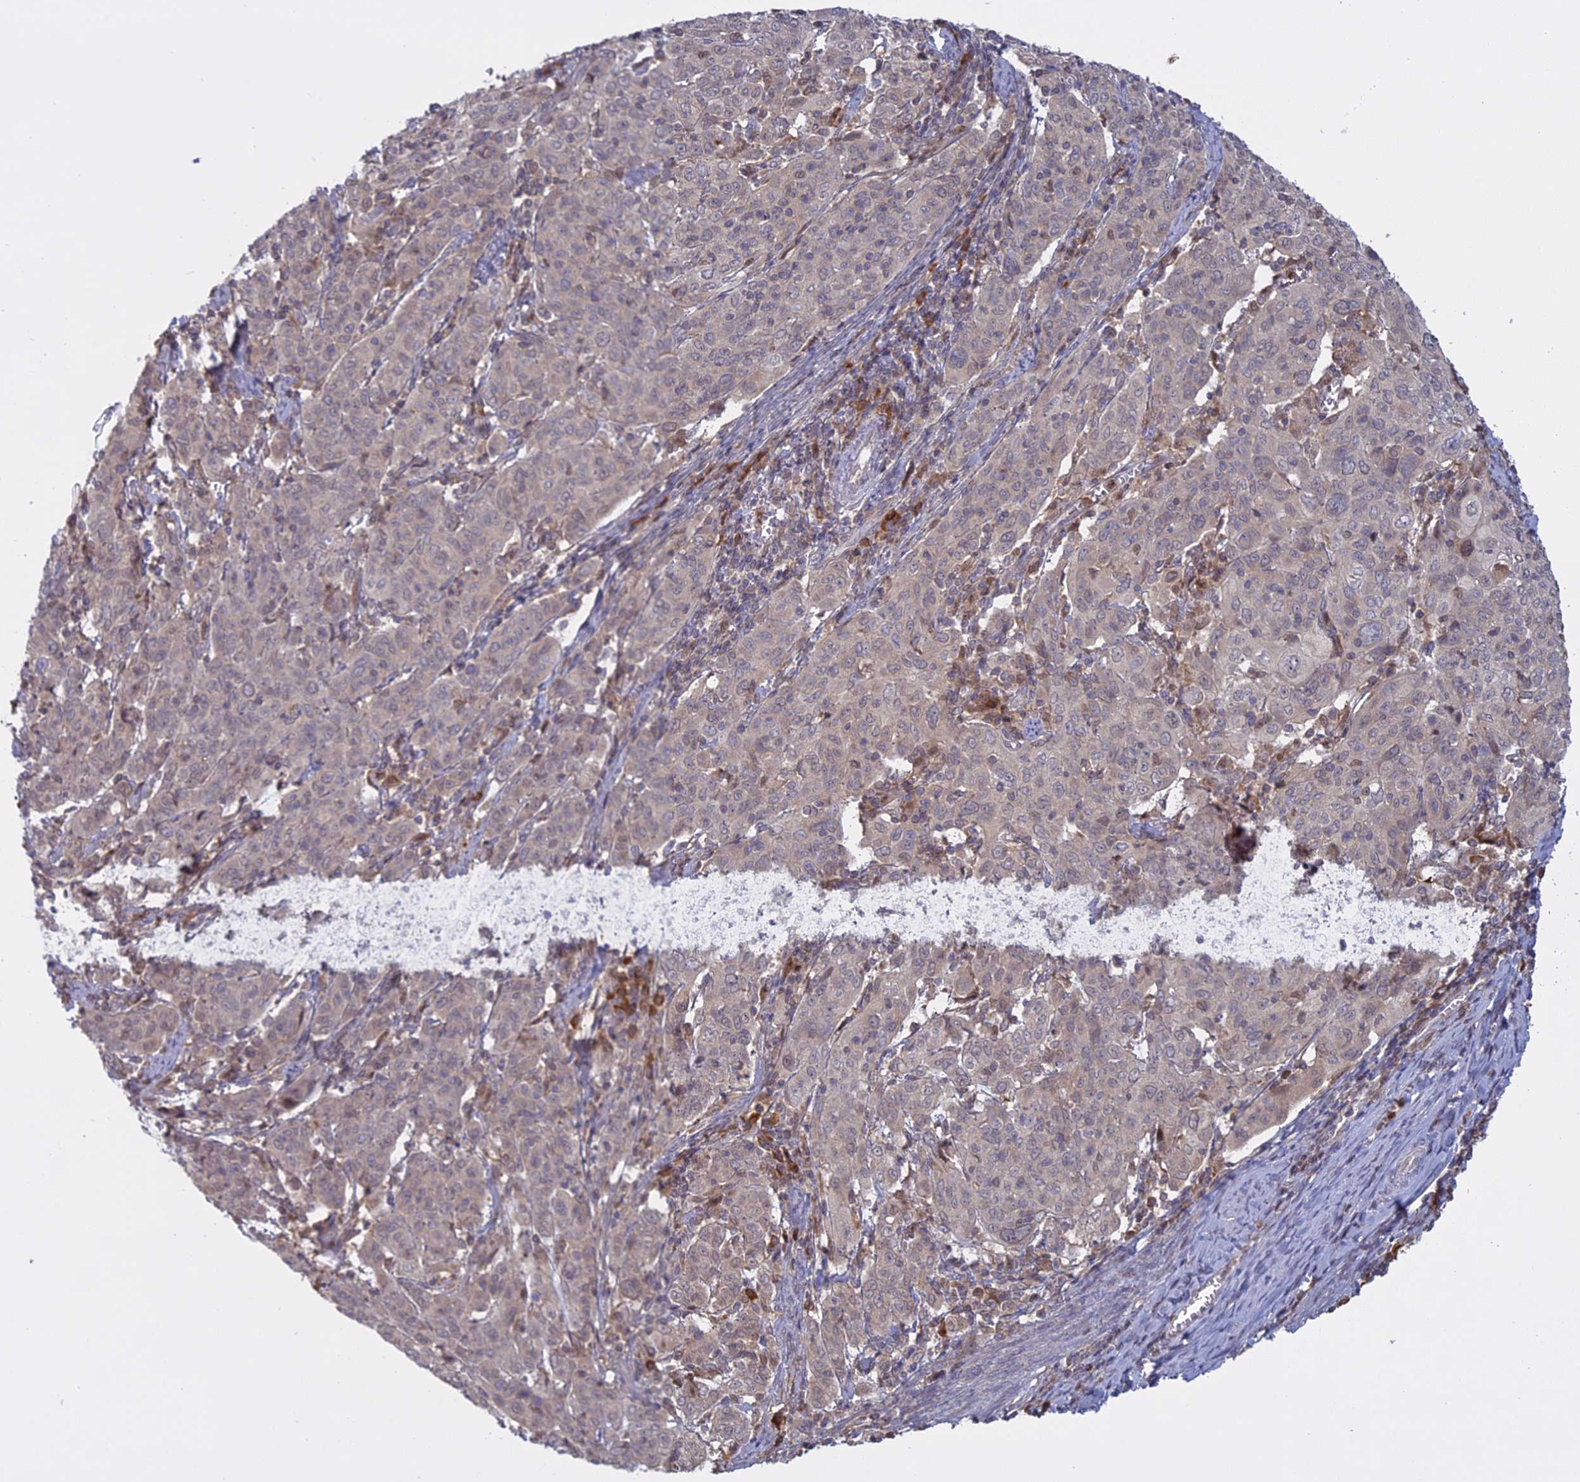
{"staining": {"intensity": "negative", "quantity": "none", "location": "none"}, "tissue": "cervical cancer", "cell_type": "Tumor cells", "image_type": "cancer", "snomed": [{"axis": "morphology", "description": "Squamous cell carcinoma, NOS"}, {"axis": "topography", "description": "Cervix"}], "caption": "Immunohistochemistry (IHC) histopathology image of human cervical squamous cell carcinoma stained for a protein (brown), which reveals no expression in tumor cells.", "gene": "TMEM208", "patient": {"sex": "female", "age": 67}}